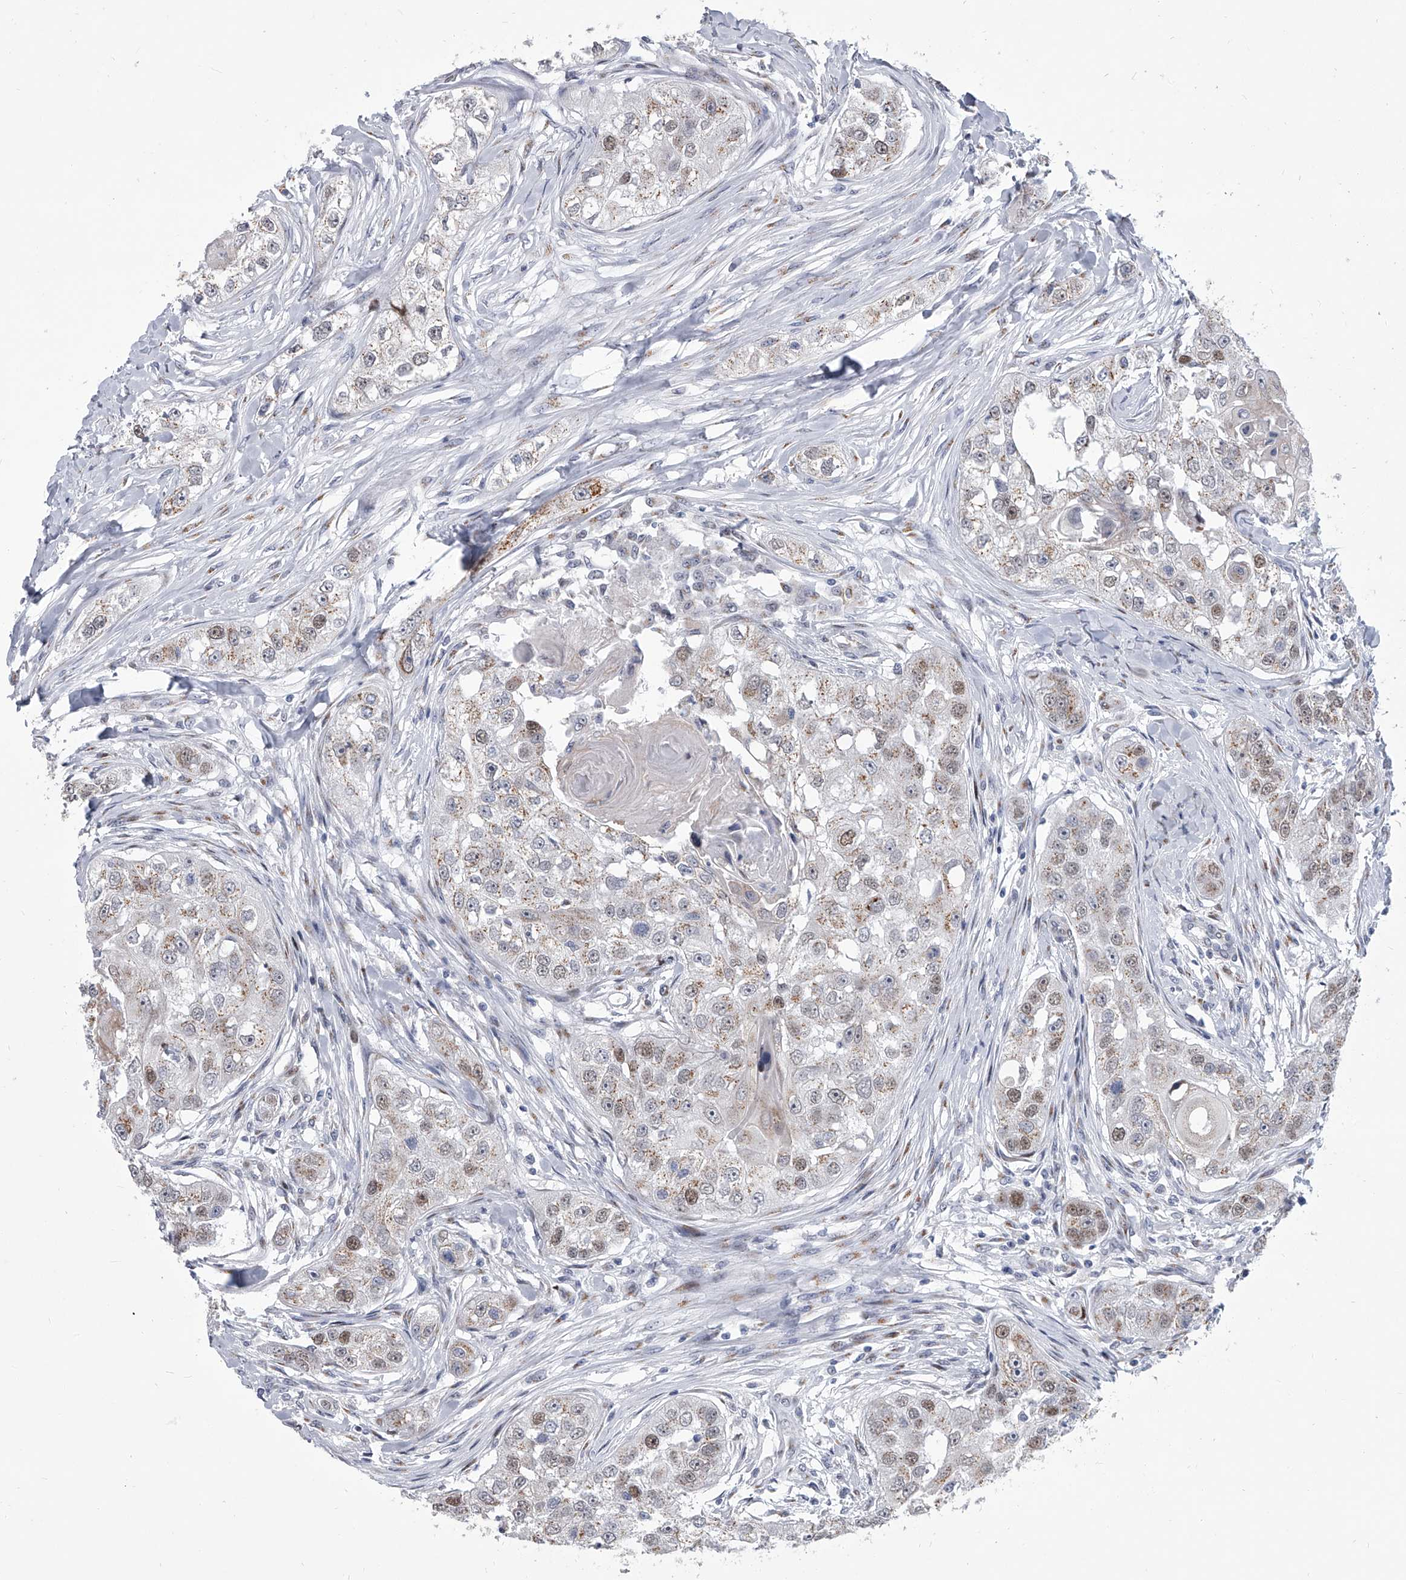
{"staining": {"intensity": "weak", "quantity": "25%-75%", "location": "cytoplasmic/membranous"}, "tissue": "head and neck cancer", "cell_type": "Tumor cells", "image_type": "cancer", "snomed": [{"axis": "morphology", "description": "Normal tissue, NOS"}, {"axis": "morphology", "description": "Squamous cell carcinoma, NOS"}, {"axis": "topography", "description": "Skeletal muscle"}, {"axis": "topography", "description": "Head-Neck"}], "caption": "Head and neck cancer (squamous cell carcinoma) stained for a protein exhibits weak cytoplasmic/membranous positivity in tumor cells.", "gene": "EVA1C", "patient": {"sex": "male", "age": 51}}